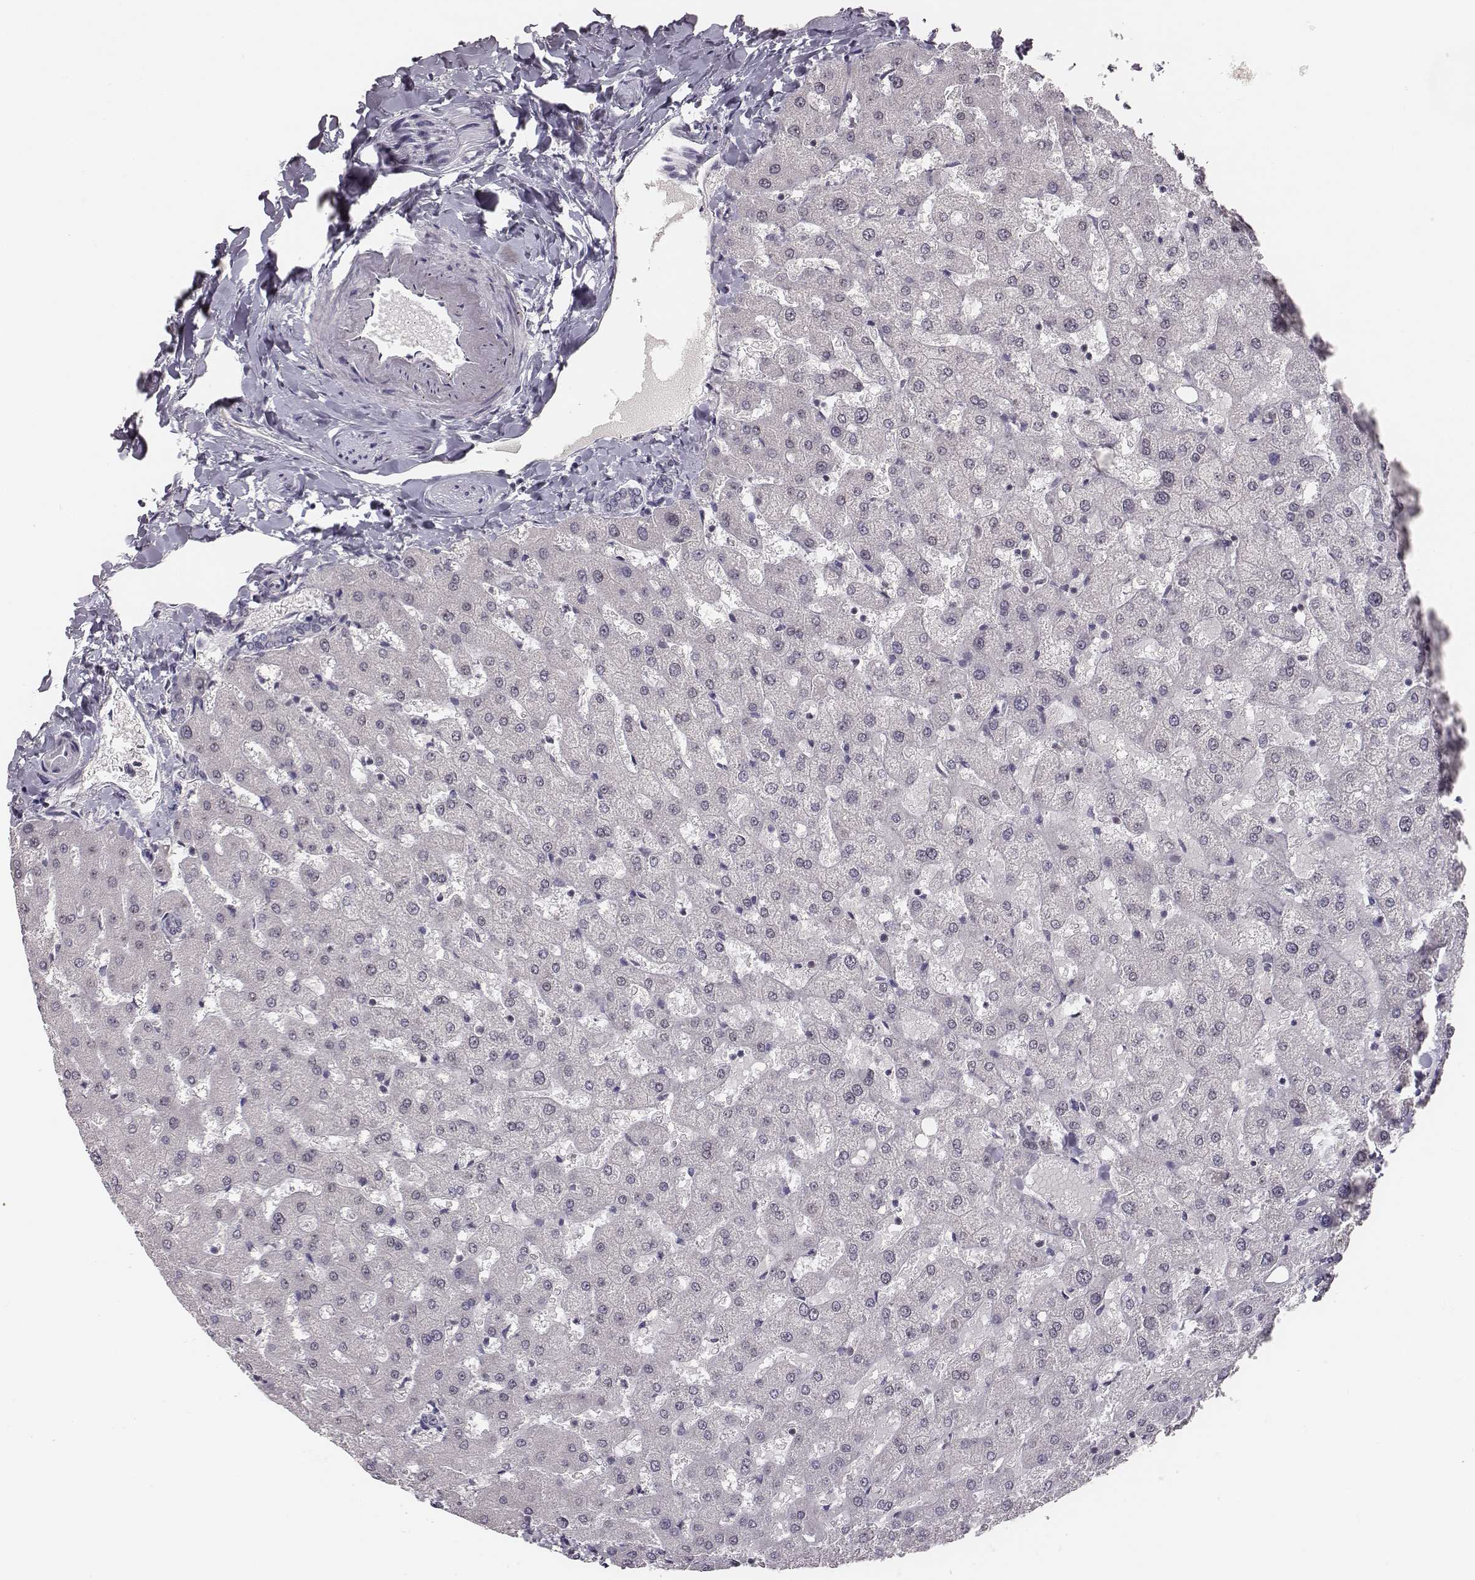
{"staining": {"intensity": "negative", "quantity": "none", "location": "none"}, "tissue": "liver", "cell_type": "Cholangiocytes", "image_type": "normal", "snomed": [{"axis": "morphology", "description": "Normal tissue, NOS"}, {"axis": "topography", "description": "Liver"}], "caption": "The immunohistochemistry (IHC) histopathology image has no significant expression in cholangiocytes of liver.", "gene": "NIFK", "patient": {"sex": "female", "age": 50}}